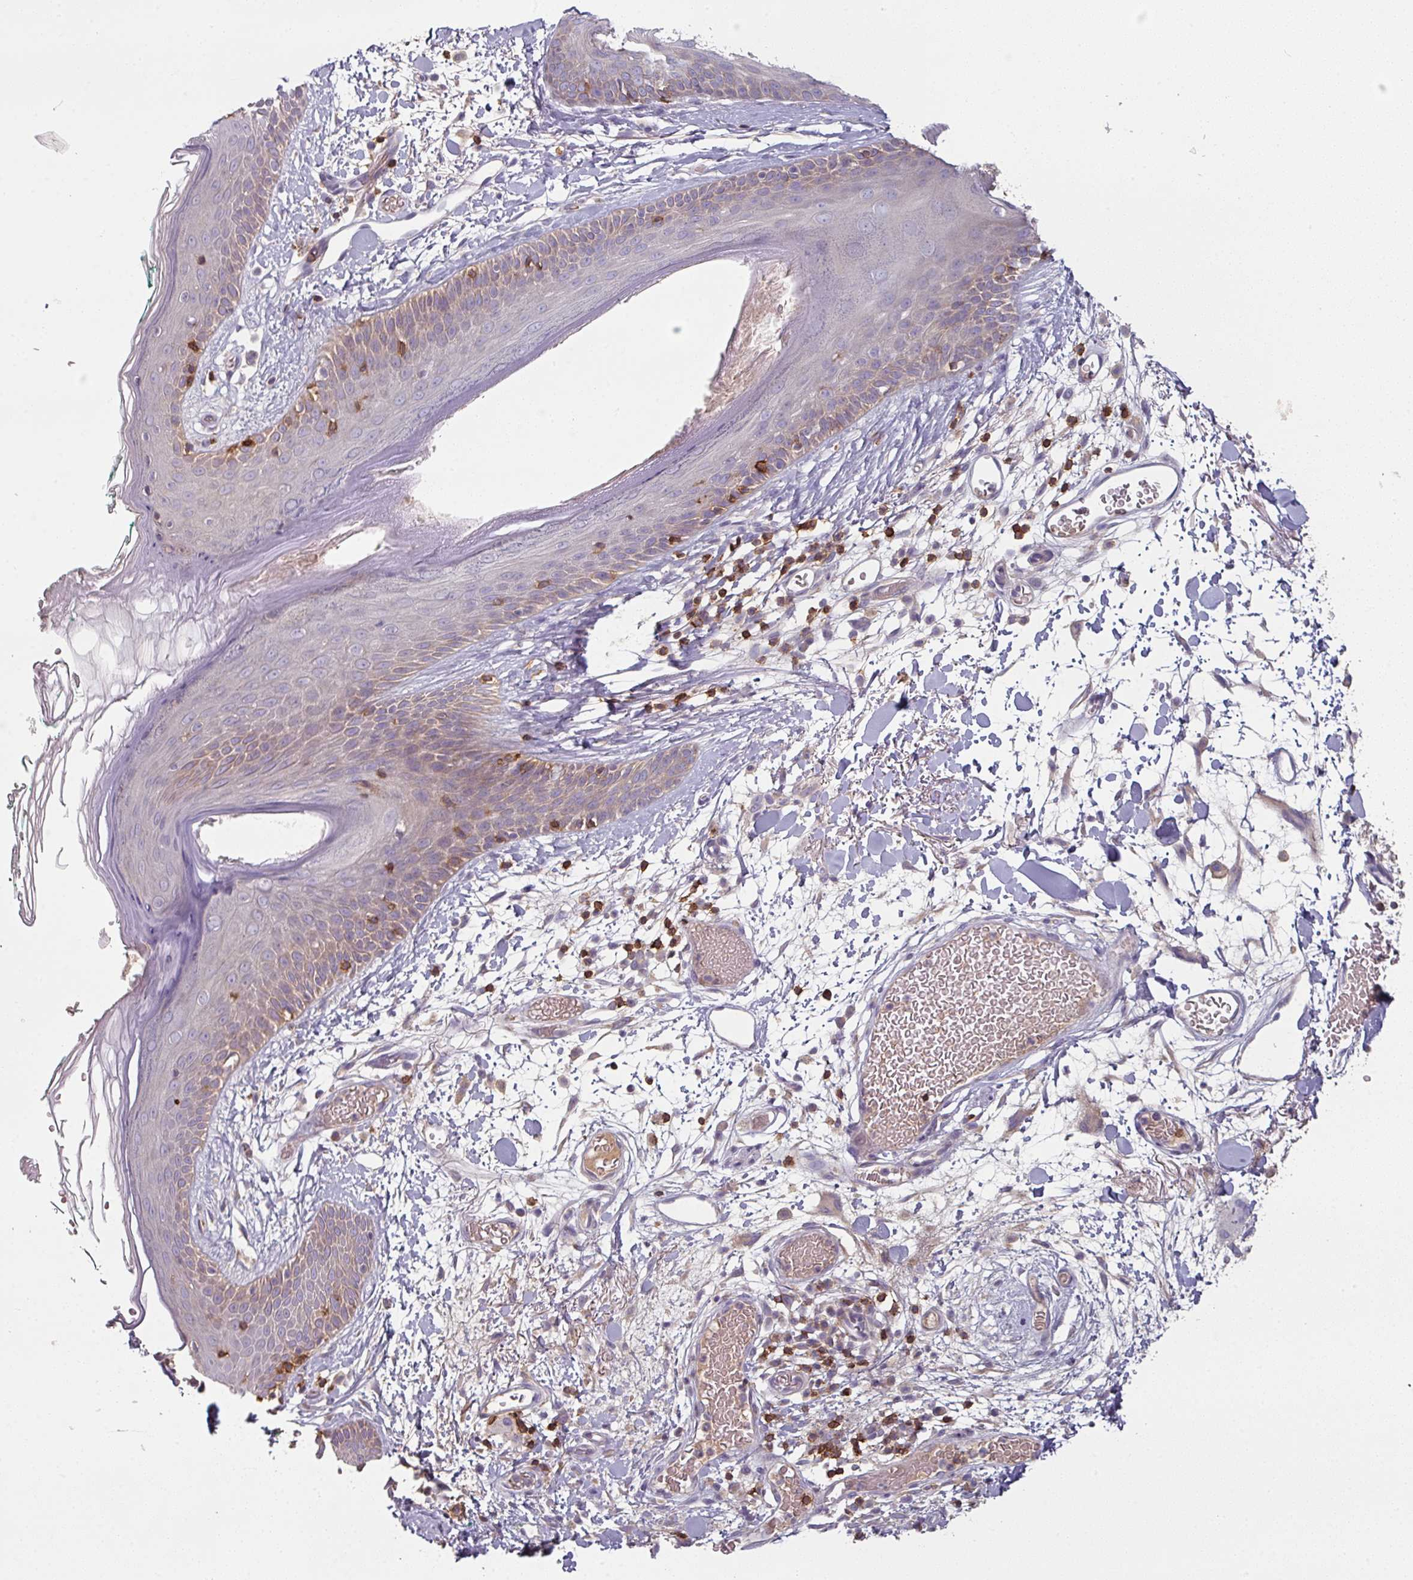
{"staining": {"intensity": "weak", "quantity": "25%-75%", "location": "cytoplasmic/membranous"}, "tissue": "skin", "cell_type": "Fibroblasts", "image_type": "normal", "snomed": [{"axis": "morphology", "description": "Normal tissue, NOS"}, {"axis": "topography", "description": "Skin"}], "caption": "Unremarkable skin displays weak cytoplasmic/membranous positivity in about 25%-75% of fibroblasts.", "gene": "CD3G", "patient": {"sex": "male", "age": 79}}